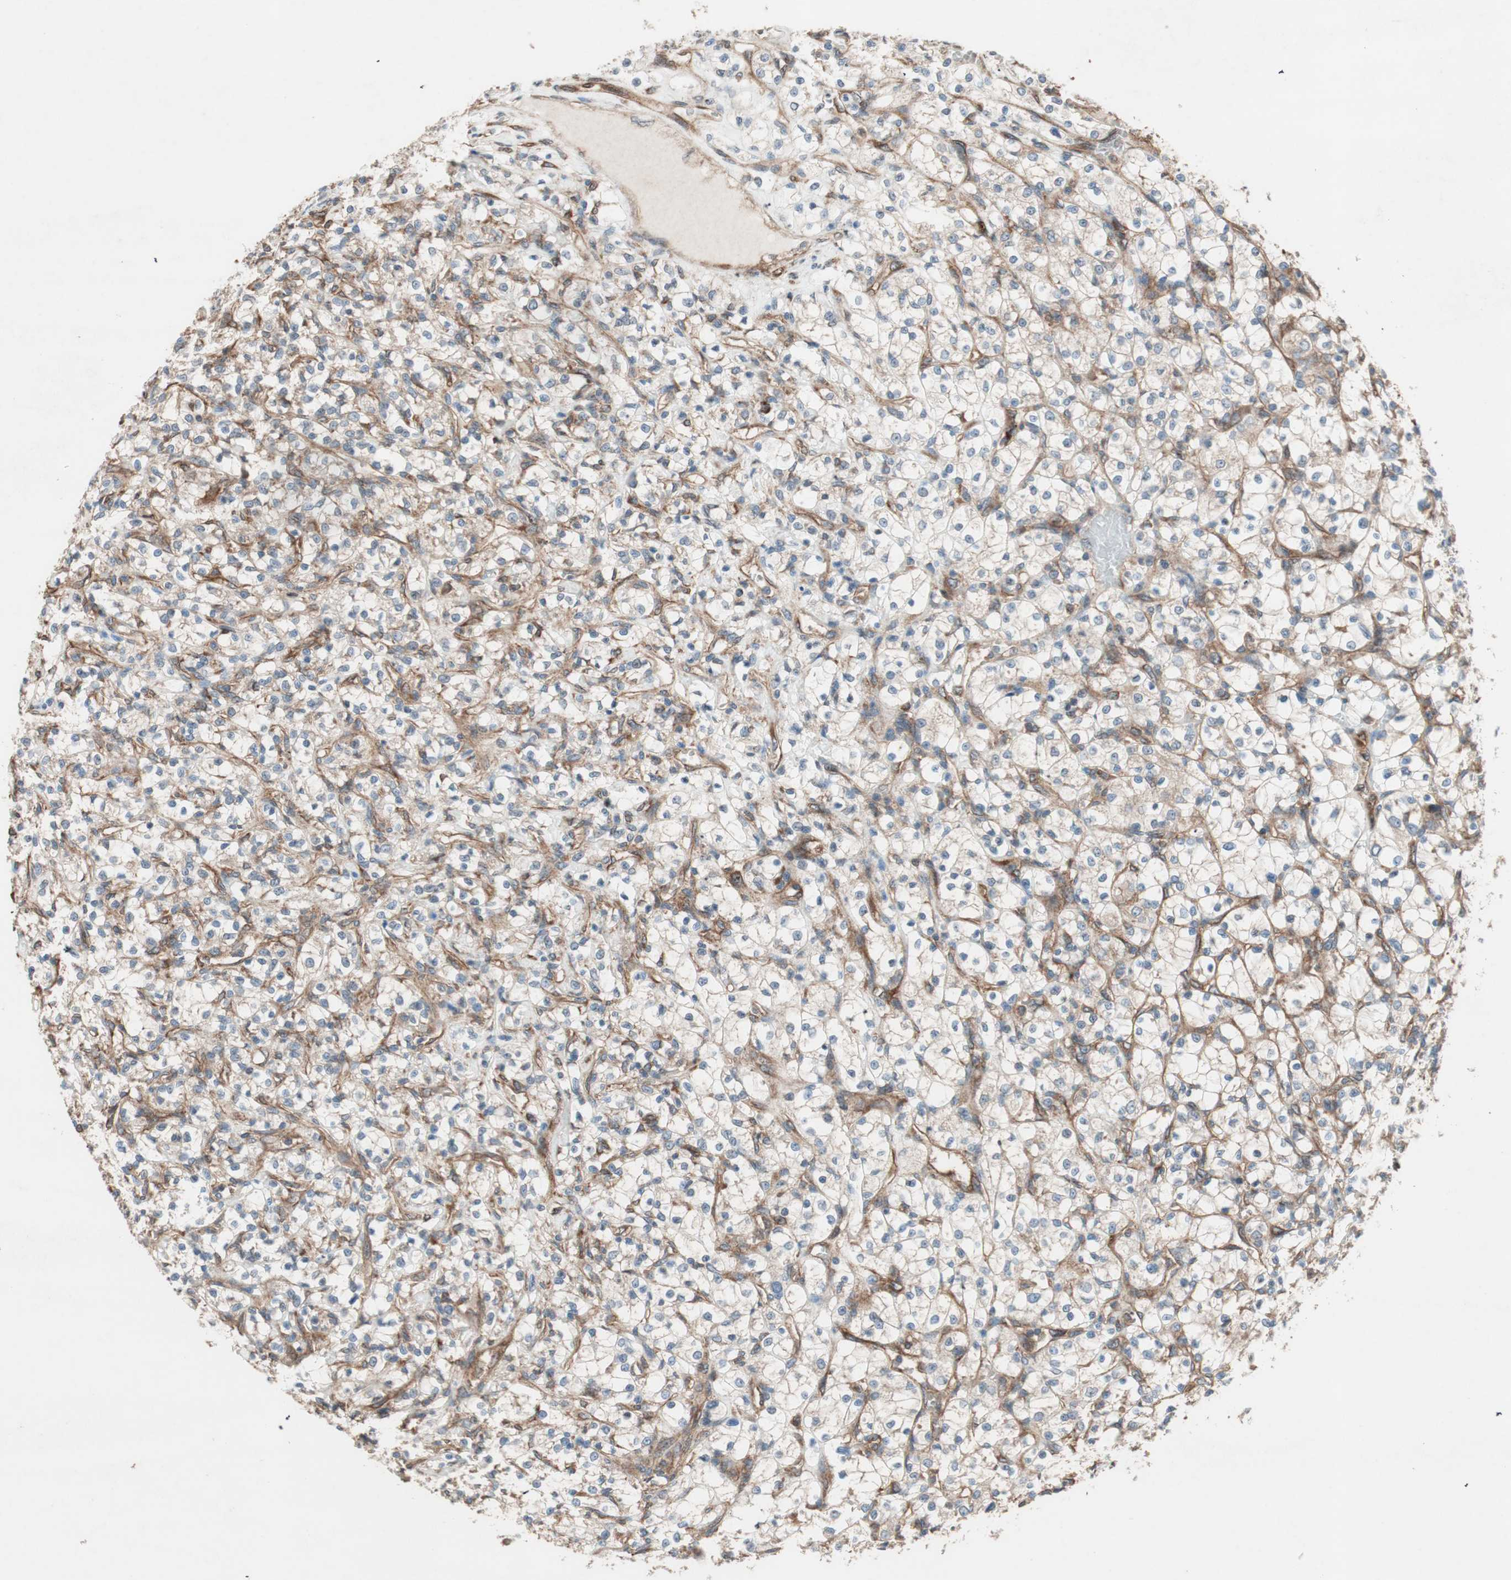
{"staining": {"intensity": "weak", "quantity": "25%-75%", "location": "cytoplasmic/membranous"}, "tissue": "renal cancer", "cell_type": "Tumor cells", "image_type": "cancer", "snomed": [{"axis": "morphology", "description": "Adenocarcinoma, NOS"}, {"axis": "topography", "description": "Kidney"}], "caption": "Protein analysis of renal adenocarcinoma tissue displays weak cytoplasmic/membranous positivity in approximately 25%-75% of tumor cells. (Stains: DAB in brown, nuclei in blue, Microscopy: brightfield microscopy at high magnification).", "gene": "RAB5A", "patient": {"sex": "female", "age": 69}}